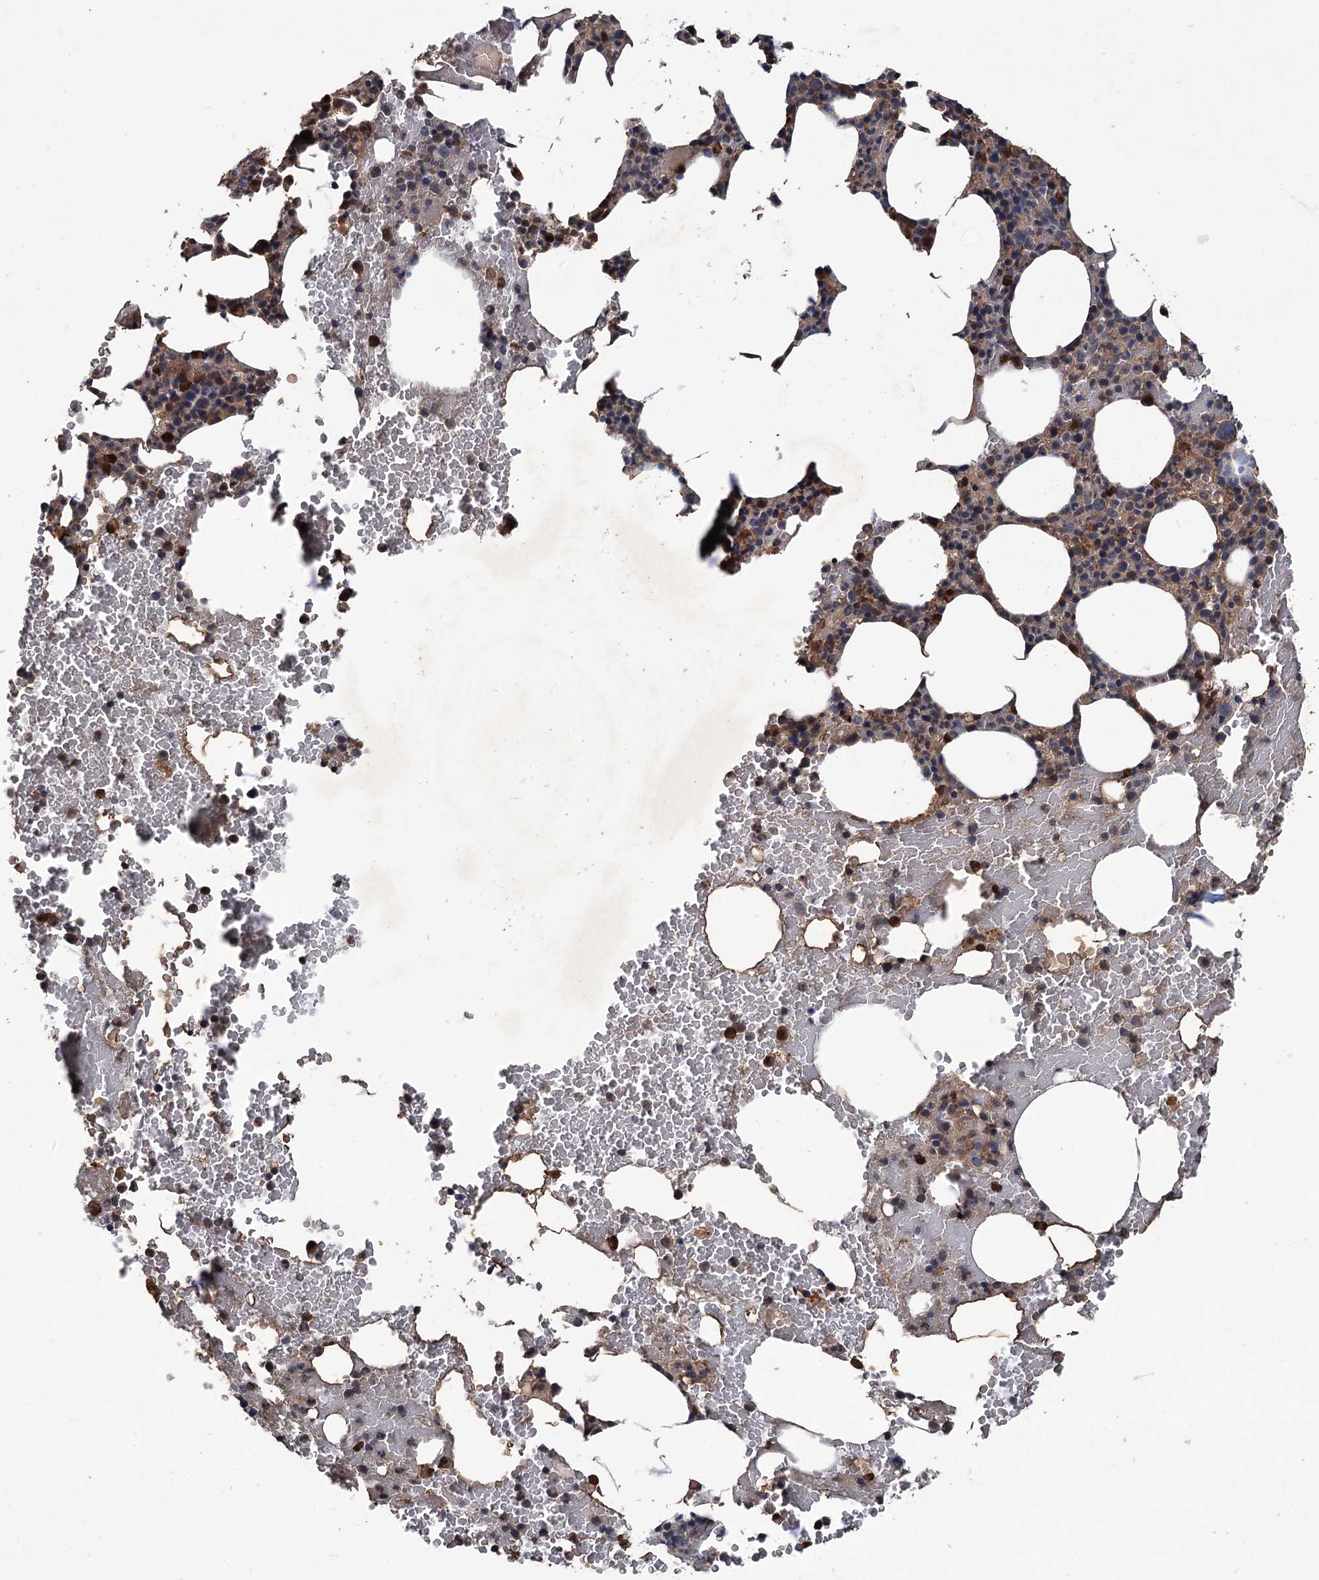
{"staining": {"intensity": "strong", "quantity": "<25%", "location": "cytoplasmic/membranous"}, "tissue": "bone marrow", "cell_type": "Hematopoietic cells", "image_type": "normal", "snomed": [{"axis": "morphology", "description": "Normal tissue, NOS"}, {"axis": "morphology", "description": "Inflammation, NOS"}, {"axis": "topography", "description": "Bone marrow"}], "caption": "Bone marrow stained with DAB IHC exhibits medium levels of strong cytoplasmic/membranous positivity in about <25% of hematopoietic cells. (DAB = brown stain, brightfield microscopy at high magnification).", "gene": "ZNF438", "patient": {"sex": "female", "age": 78}}